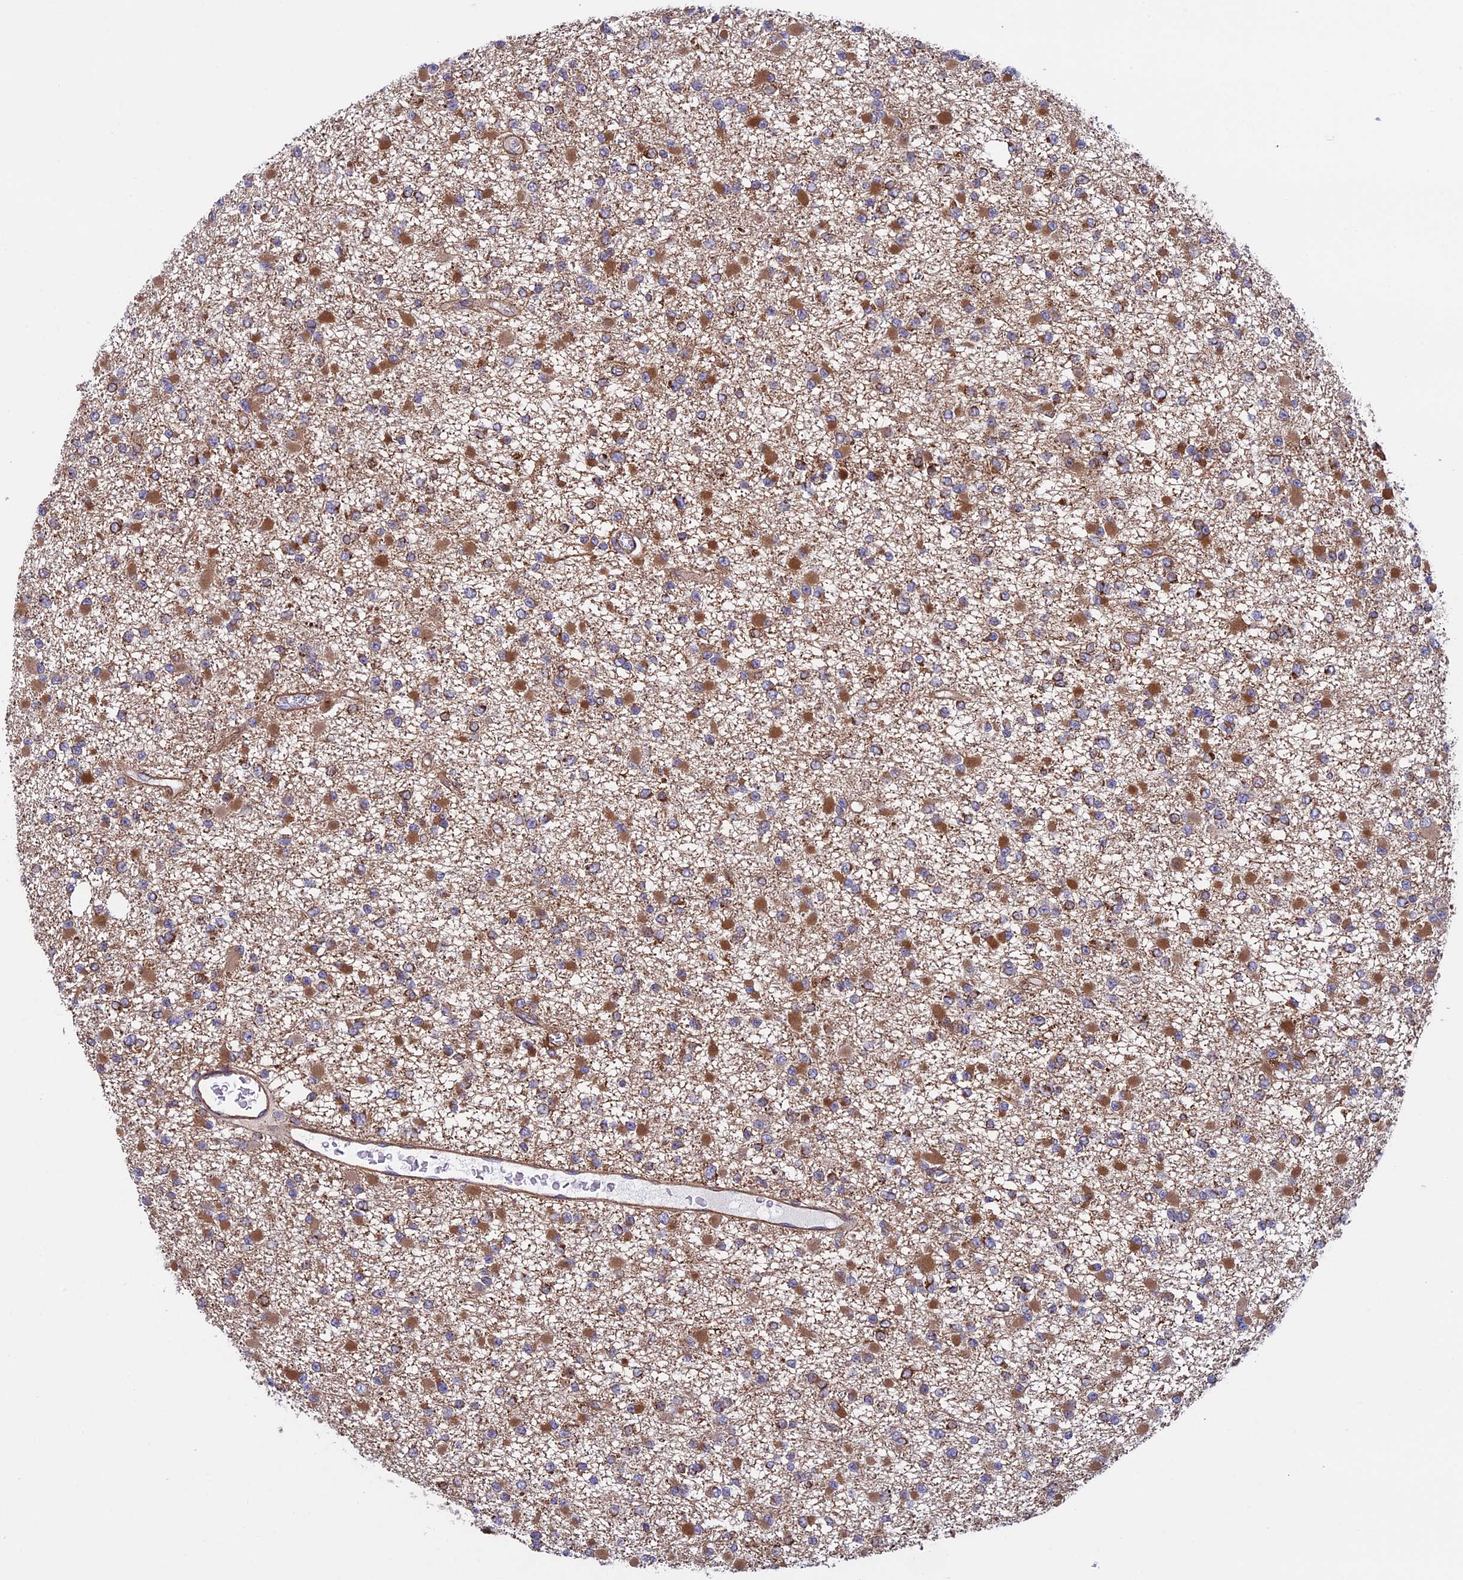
{"staining": {"intensity": "moderate", "quantity": ">75%", "location": "cytoplasmic/membranous"}, "tissue": "glioma", "cell_type": "Tumor cells", "image_type": "cancer", "snomed": [{"axis": "morphology", "description": "Glioma, malignant, Low grade"}, {"axis": "topography", "description": "Brain"}], "caption": "Tumor cells show moderate cytoplasmic/membranous staining in about >75% of cells in glioma. Nuclei are stained in blue.", "gene": "CCDC8", "patient": {"sex": "female", "age": 22}}